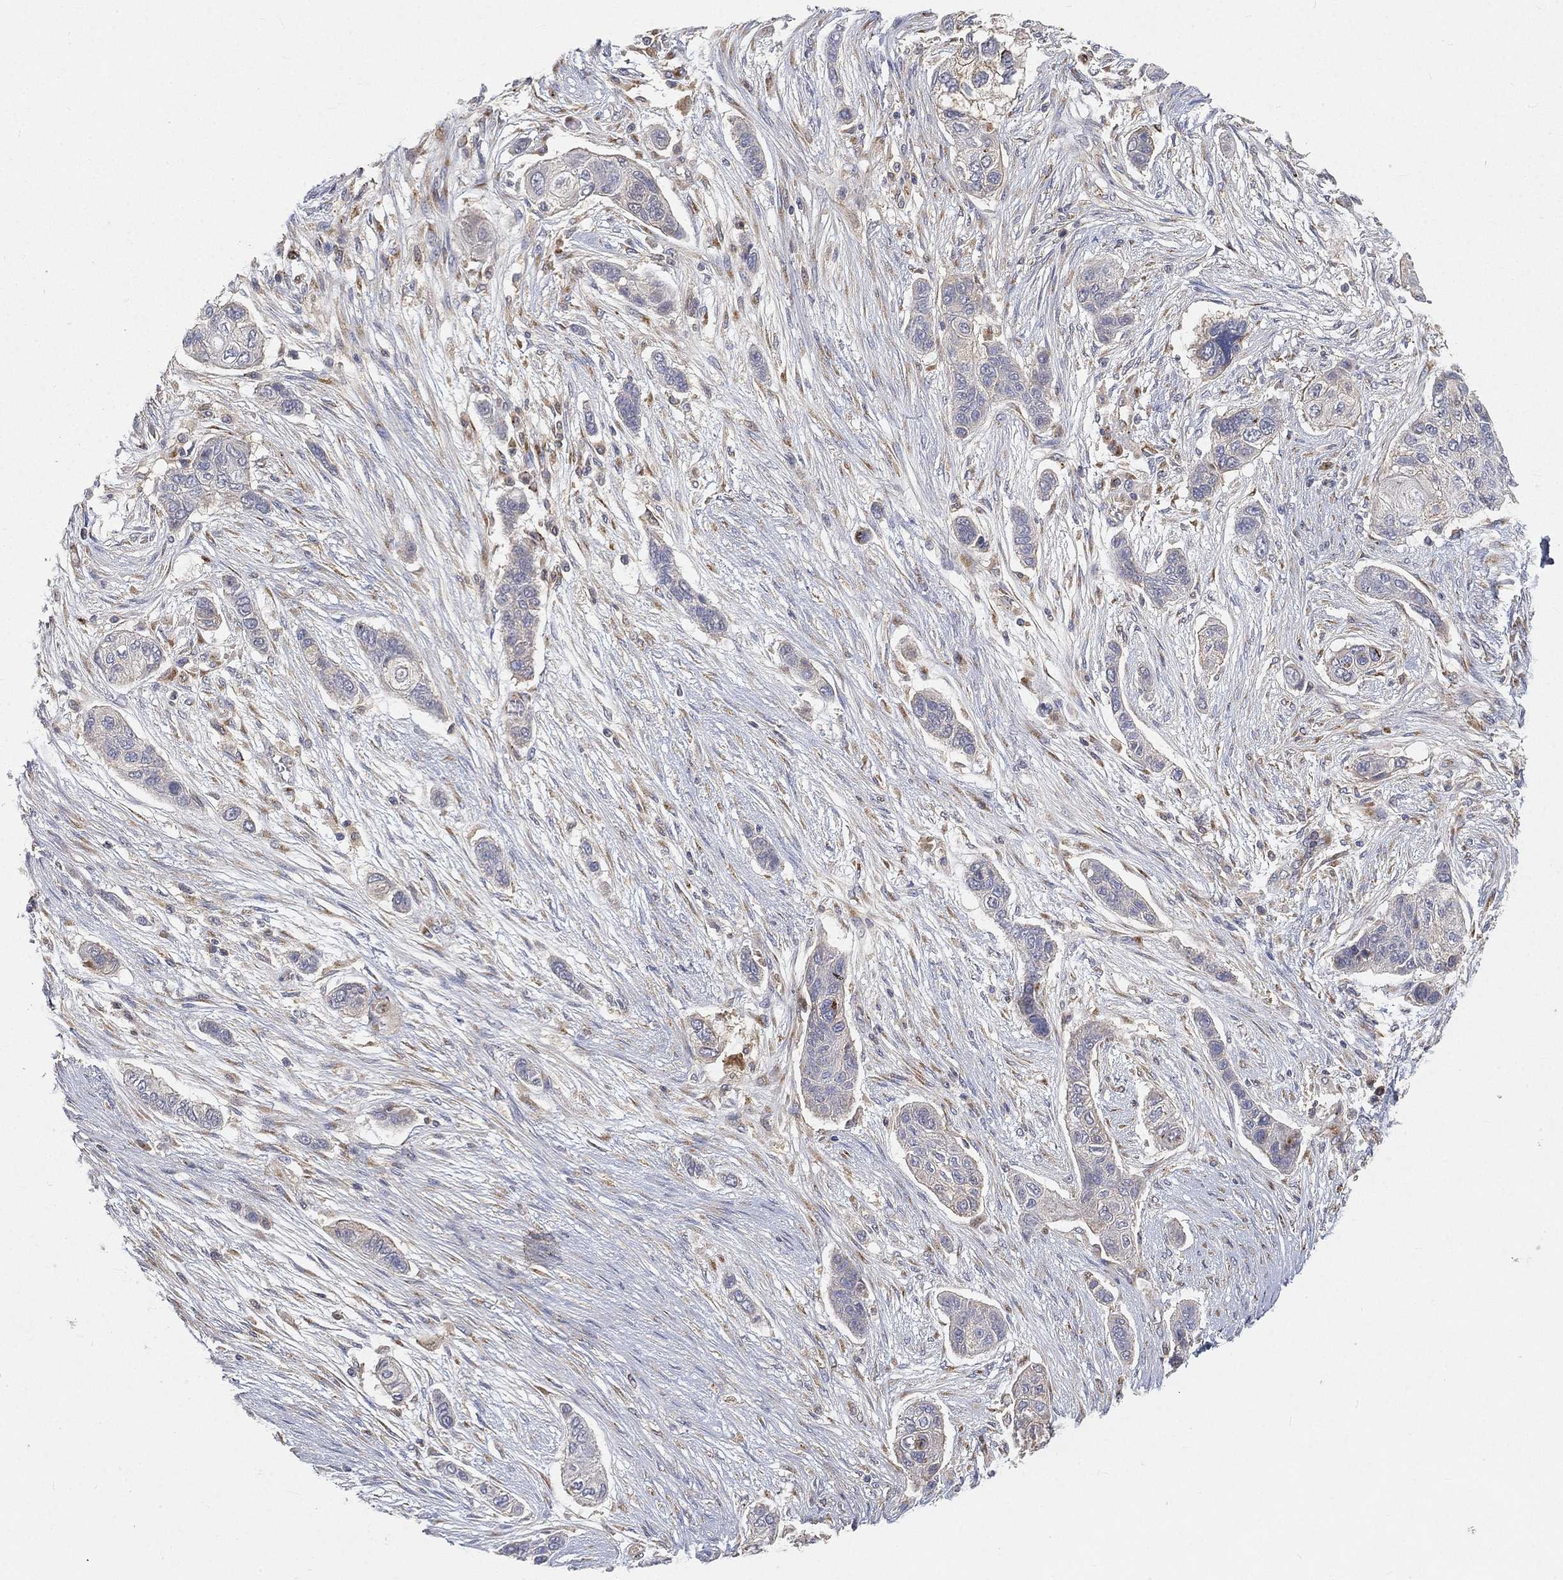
{"staining": {"intensity": "negative", "quantity": "none", "location": "none"}, "tissue": "lung cancer", "cell_type": "Tumor cells", "image_type": "cancer", "snomed": [{"axis": "morphology", "description": "Squamous cell carcinoma, NOS"}, {"axis": "topography", "description": "Lung"}], "caption": "This is a histopathology image of immunohistochemistry staining of lung cancer, which shows no positivity in tumor cells. (Brightfield microscopy of DAB (3,3'-diaminobenzidine) immunohistochemistry at high magnification).", "gene": "CTSL", "patient": {"sex": "male", "age": 69}}